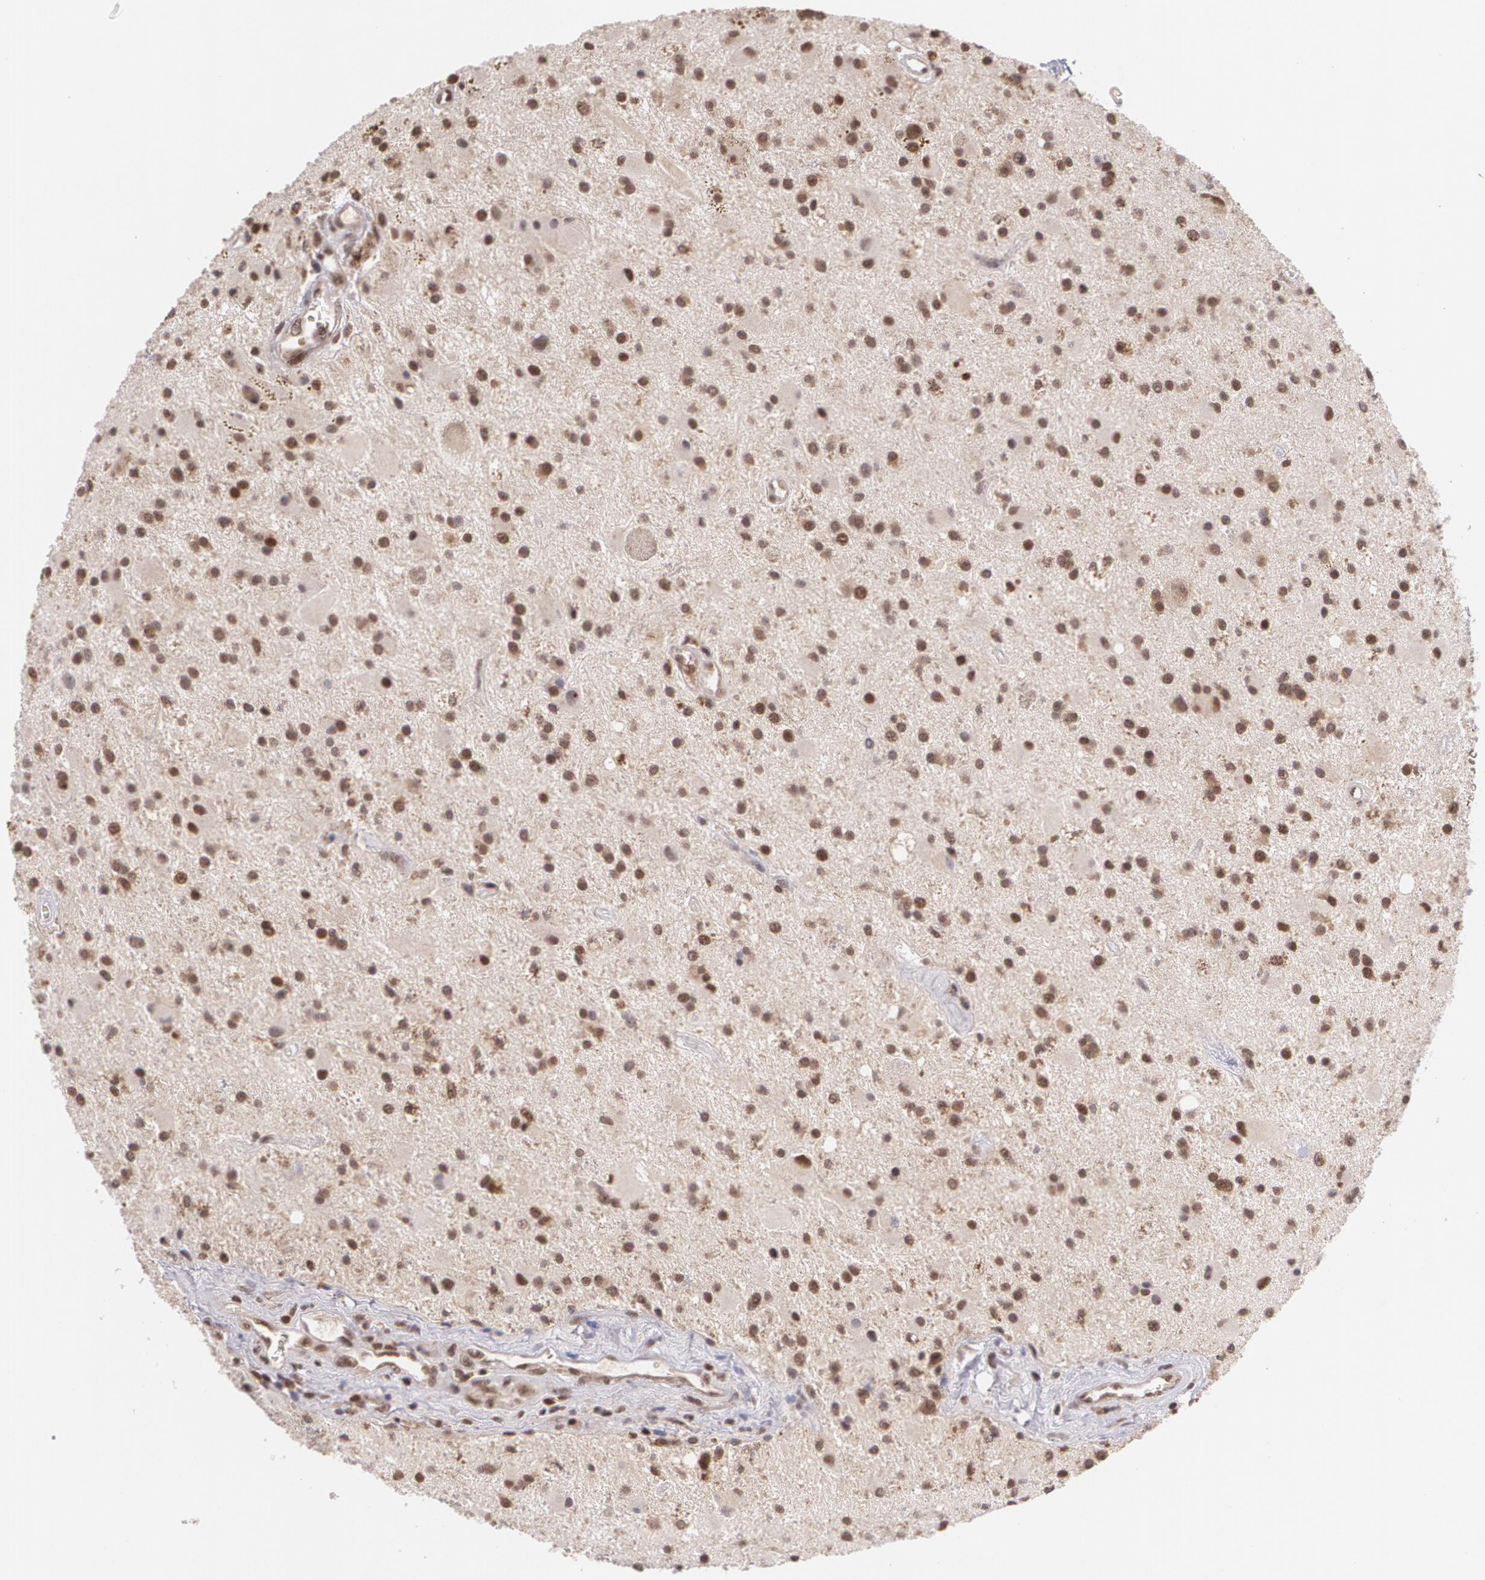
{"staining": {"intensity": "moderate", "quantity": ">75%", "location": "nuclear"}, "tissue": "glioma", "cell_type": "Tumor cells", "image_type": "cancer", "snomed": [{"axis": "morphology", "description": "Glioma, malignant, Low grade"}, {"axis": "topography", "description": "Brain"}], "caption": "Glioma was stained to show a protein in brown. There is medium levels of moderate nuclear positivity in approximately >75% of tumor cells. (brown staining indicates protein expression, while blue staining denotes nuclei).", "gene": "CUL2", "patient": {"sex": "male", "age": 58}}